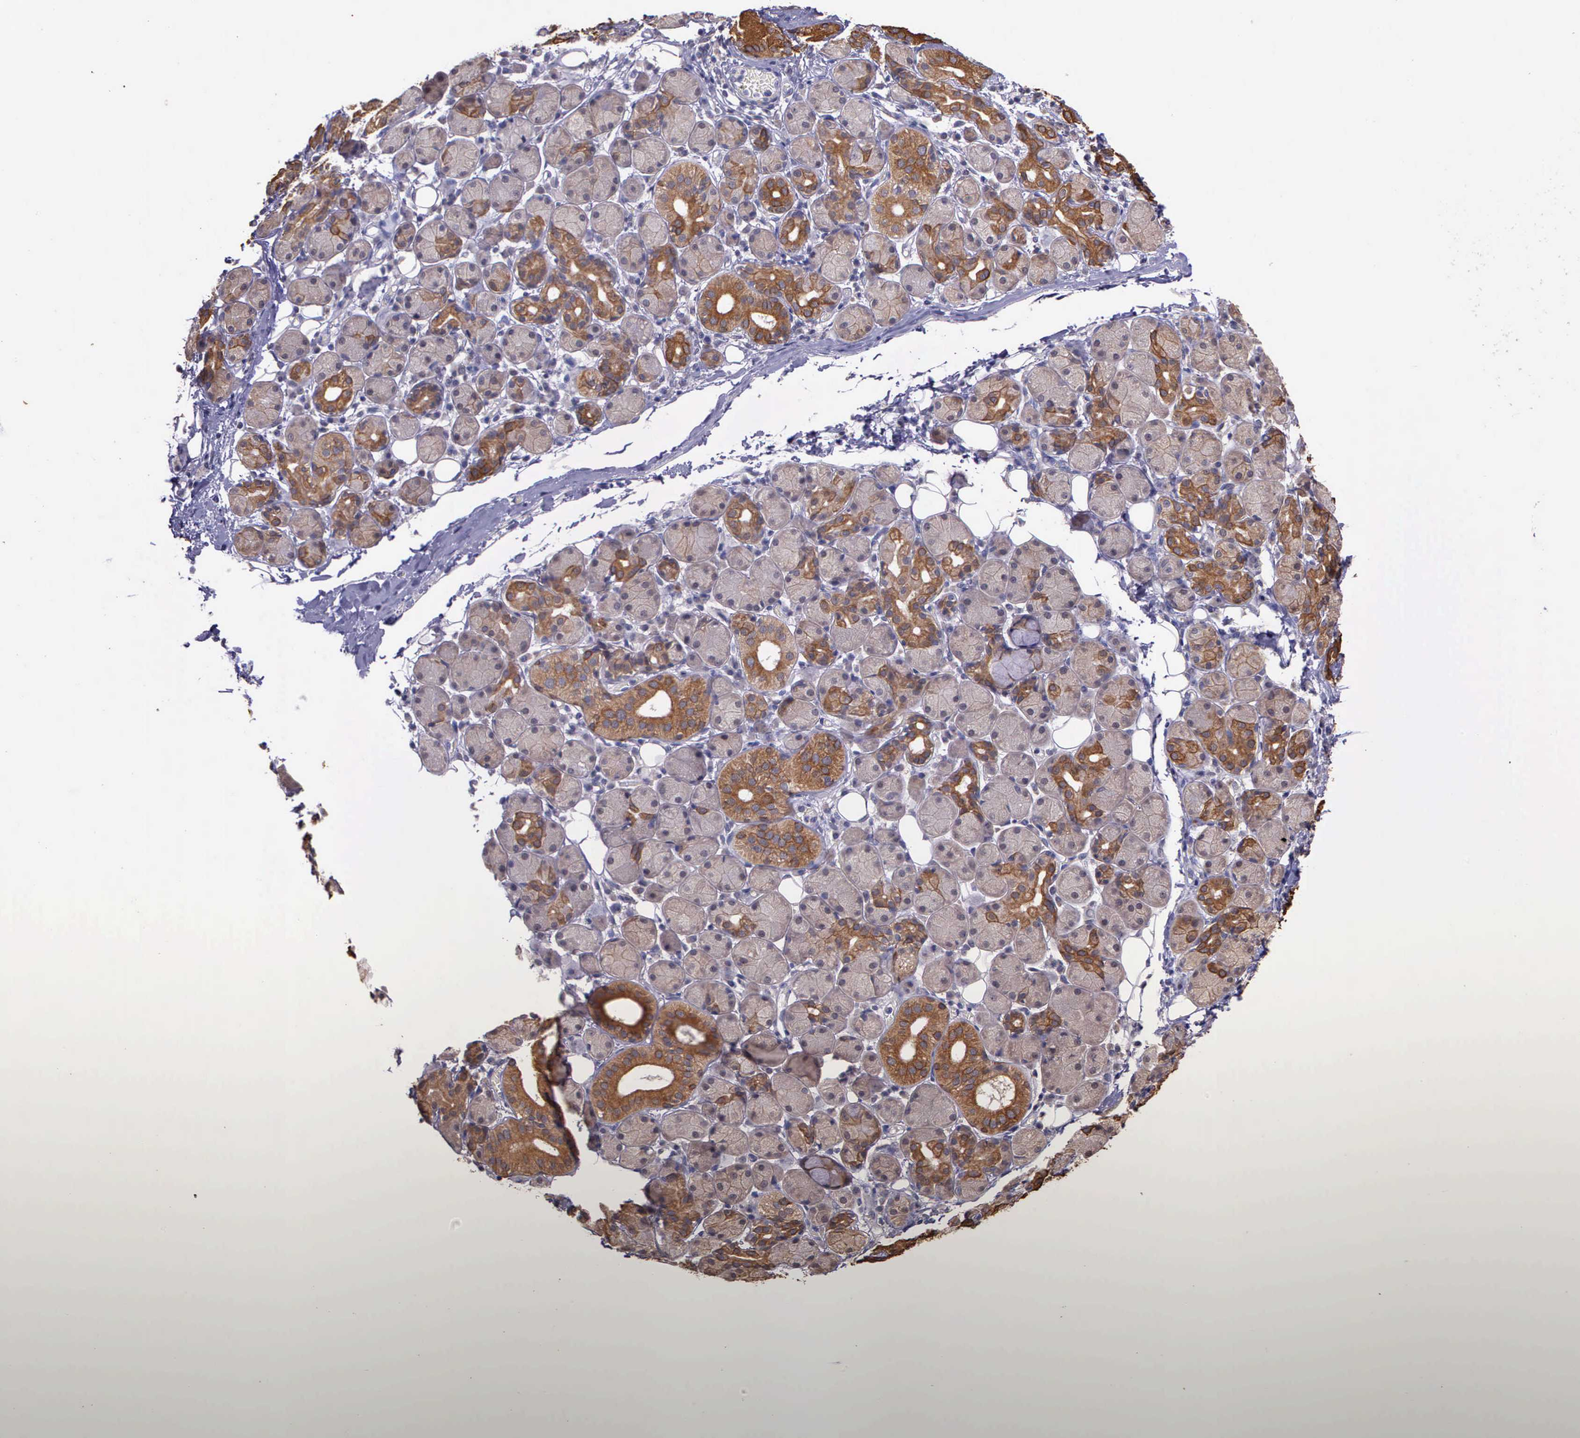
{"staining": {"intensity": "moderate", "quantity": "25%-75%", "location": "cytoplasmic/membranous"}, "tissue": "salivary gland", "cell_type": "Glandular cells", "image_type": "normal", "snomed": [{"axis": "morphology", "description": "Normal tissue, NOS"}, {"axis": "topography", "description": "Salivary gland"}, {"axis": "topography", "description": "Peripheral nerve tissue"}], "caption": "Immunohistochemical staining of unremarkable salivary gland displays moderate cytoplasmic/membranous protein positivity in approximately 25%-75% of glandular cells. (DAB IHC with brightfield microscopy, high magnification).", "gene": "IGBP1P2", "patient": {"sex": "male", "age": 62}}